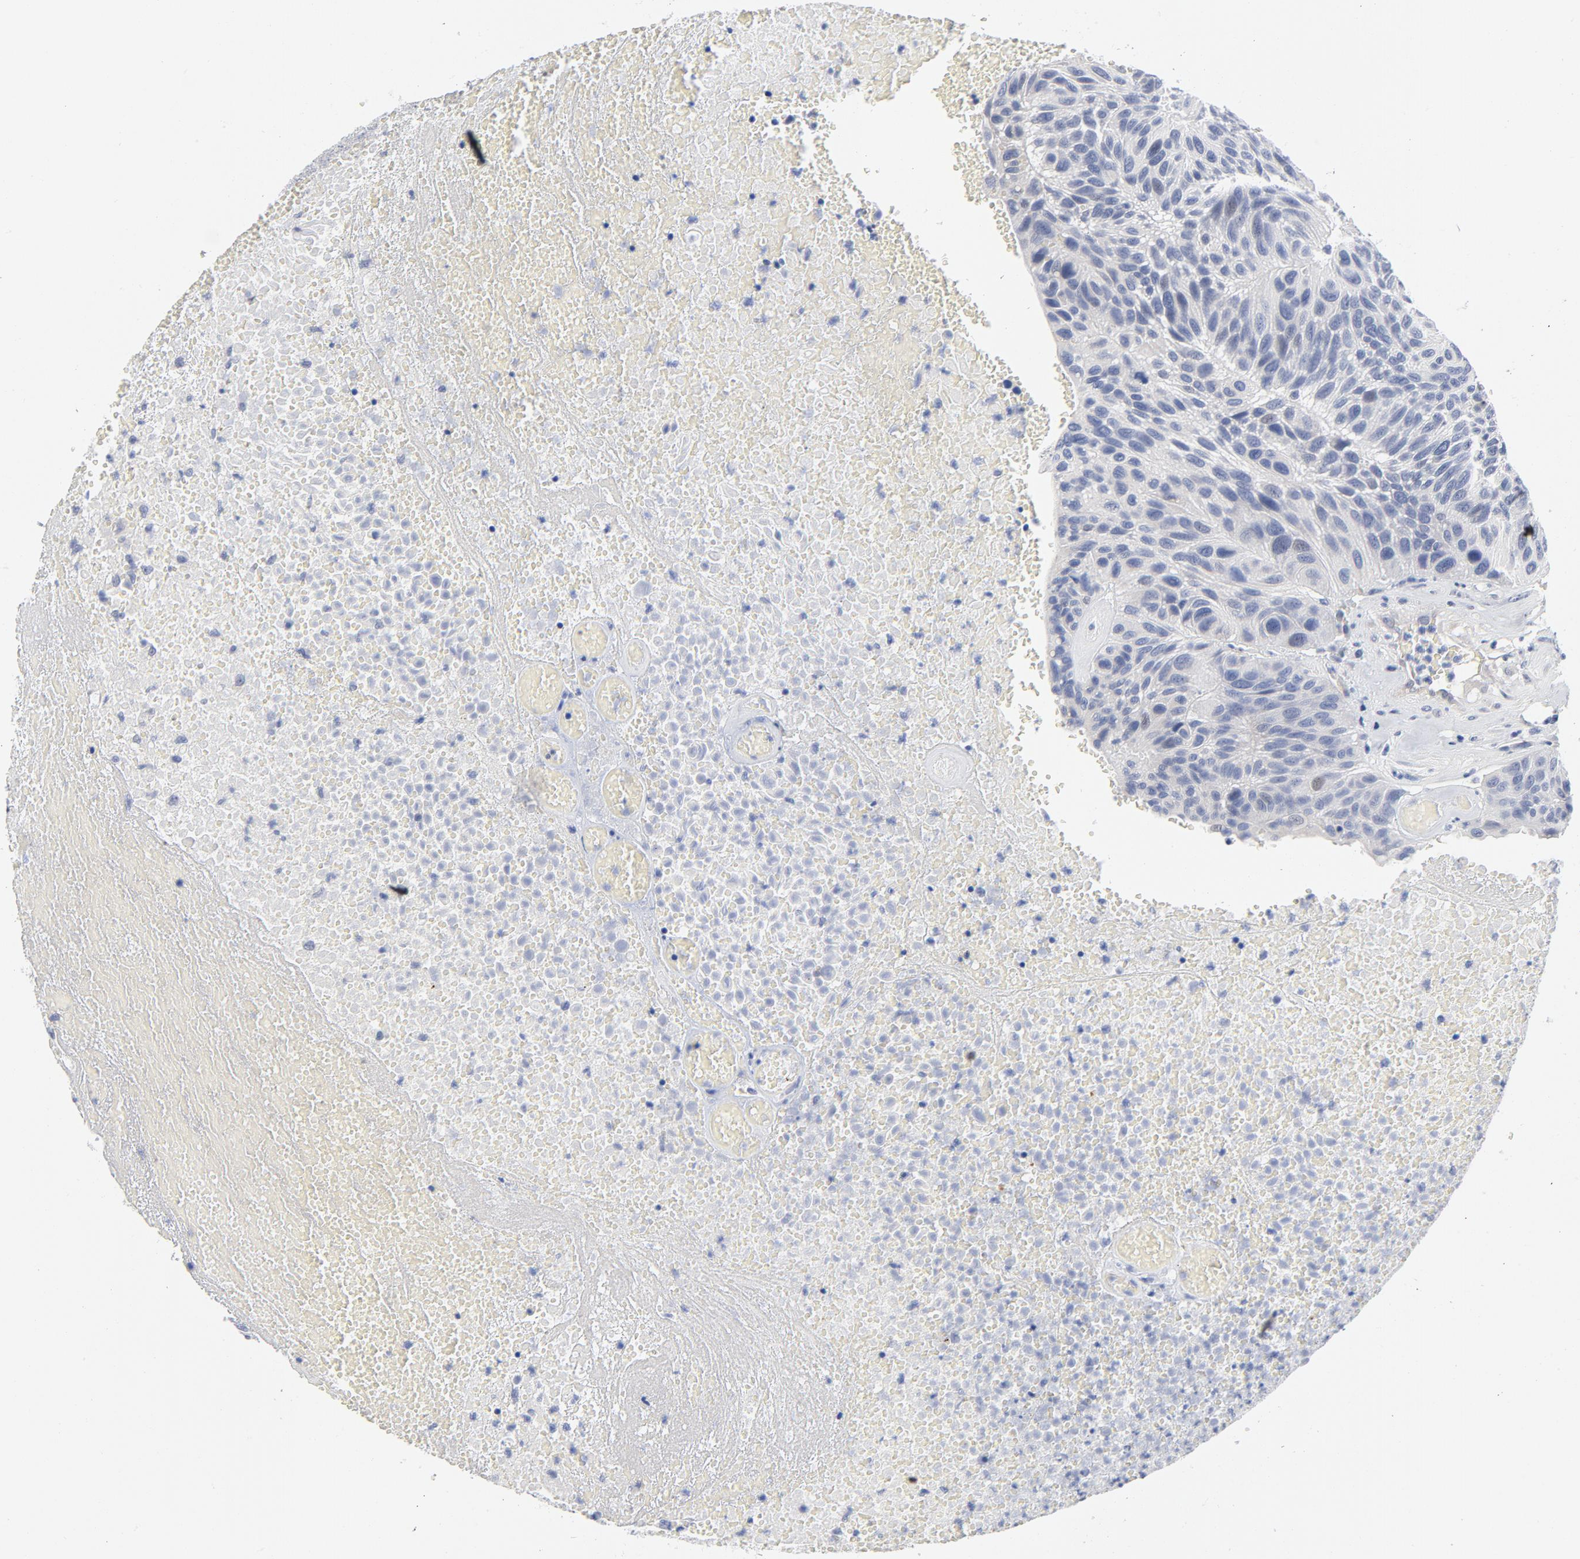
{"staining": {"intensity": "negative", "quantity": "none", "location": "none"}, "tissue": "urothelial cancer", "cell_type": "Tumor cells", "image_type": "cancer", "snomed": [{"axis": "morphology", "description": "Urothelial carcinoma, High grade"}, {"axis": "topography", "description": "Urinary bladder"}], "caption": "The micrograph reveals no staining of tumor cells in urothelial cancer.", "gene": "KCNK13", "patient": {"sex": "male", "age": 66}}